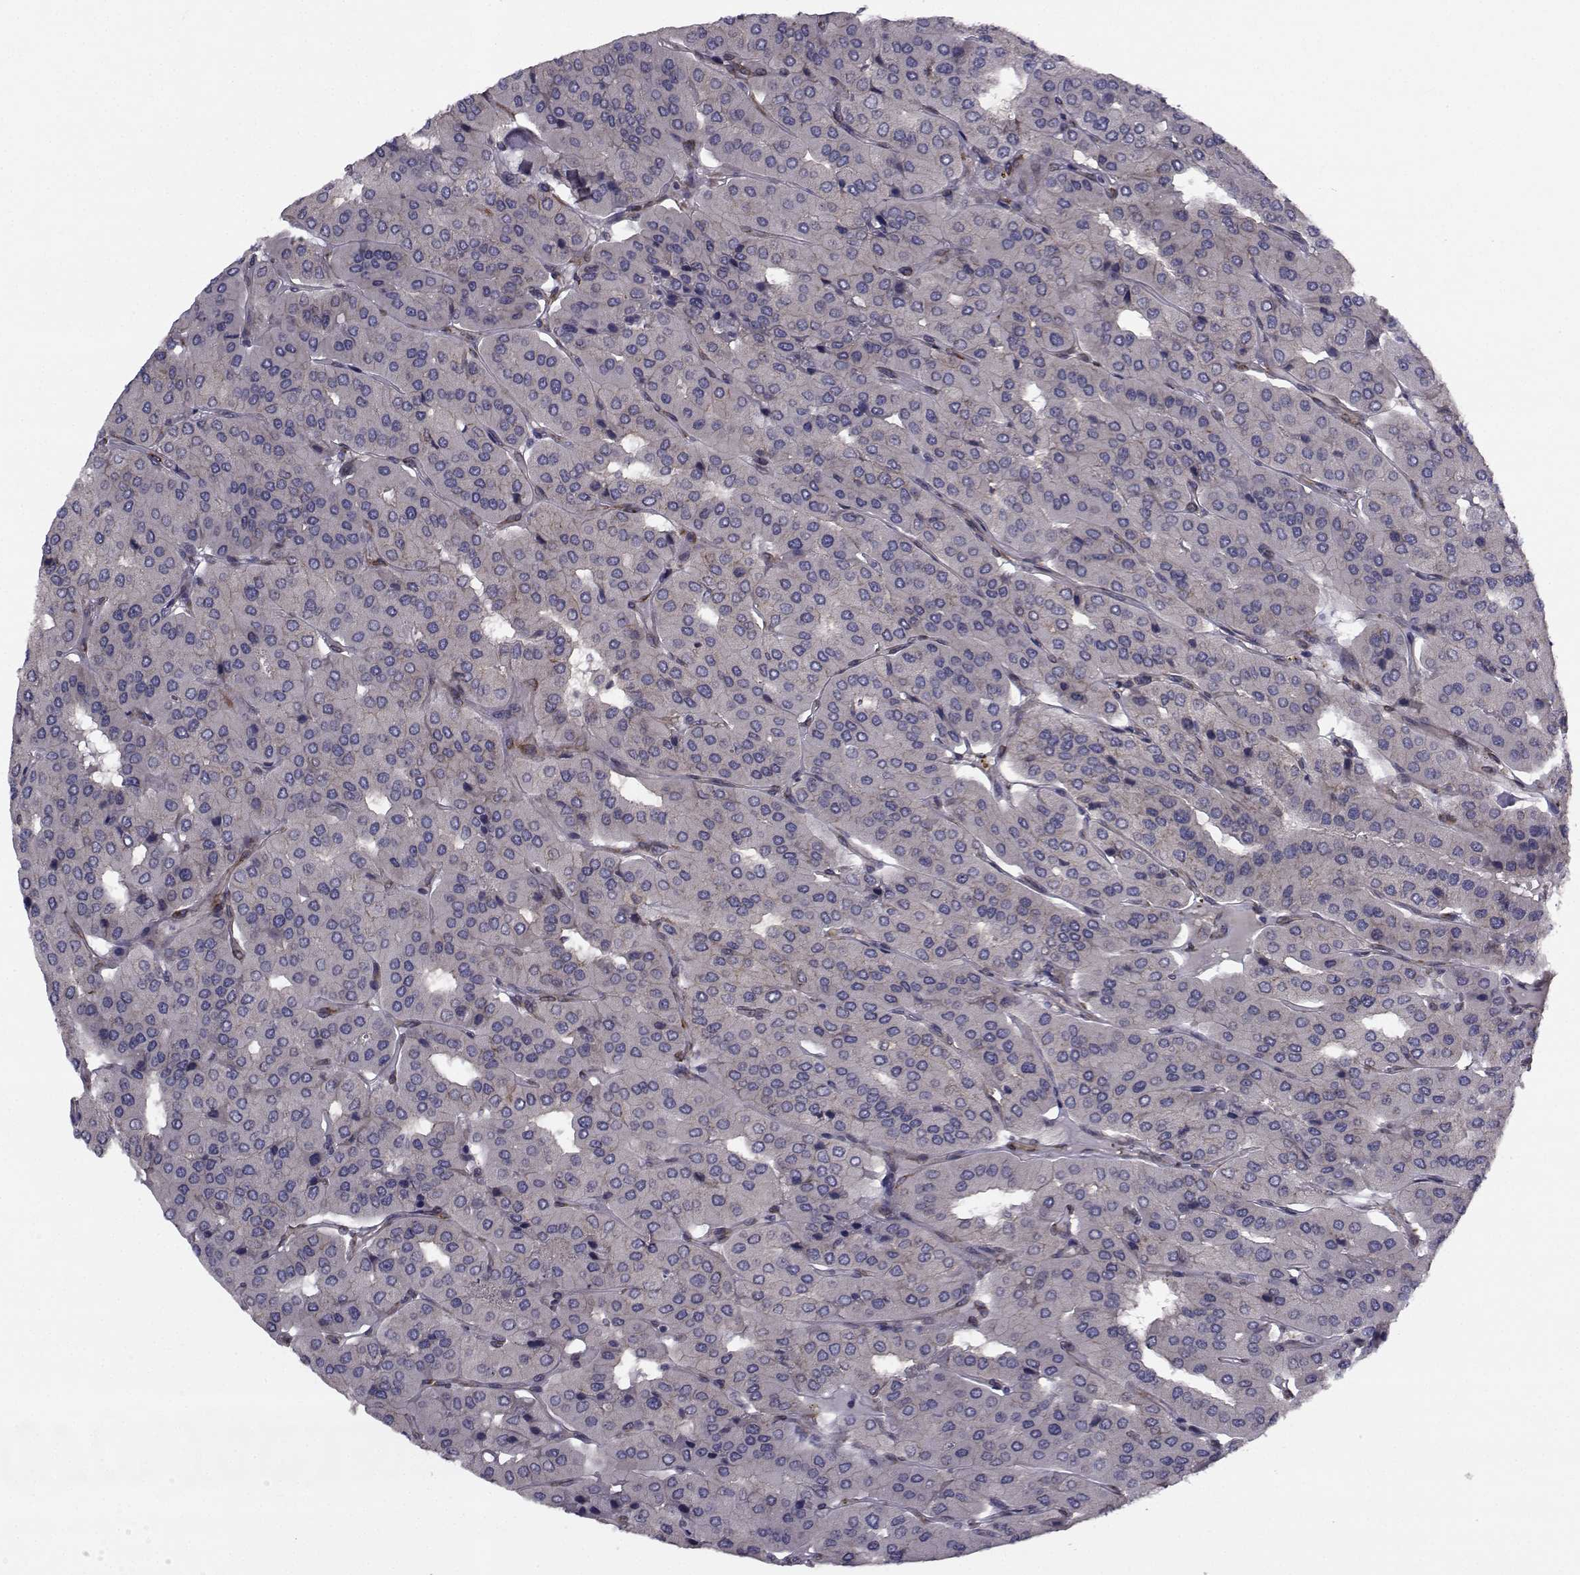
{"staining": {"intensity": "negative", "quantity": "none", "location": "none"}, "tissue": "parathyroid gland", "cell_type": "Glandular cells", "image_type": "normal", "snomed": [{"axis": "morphology", "description": "Normal tissue, NOS"}, {"axis": "morphology", "description": "Adenoma, NOS"}, {"axis": "topography", "description": "Parathyroid gland"}], "caption": "Unremarkable parathyroid gland was stained to show a protein in brown. There is no significant positivity in glandular cells.", "gene": "TRIP10", "patient": {"sex": "female", "age": 86}}